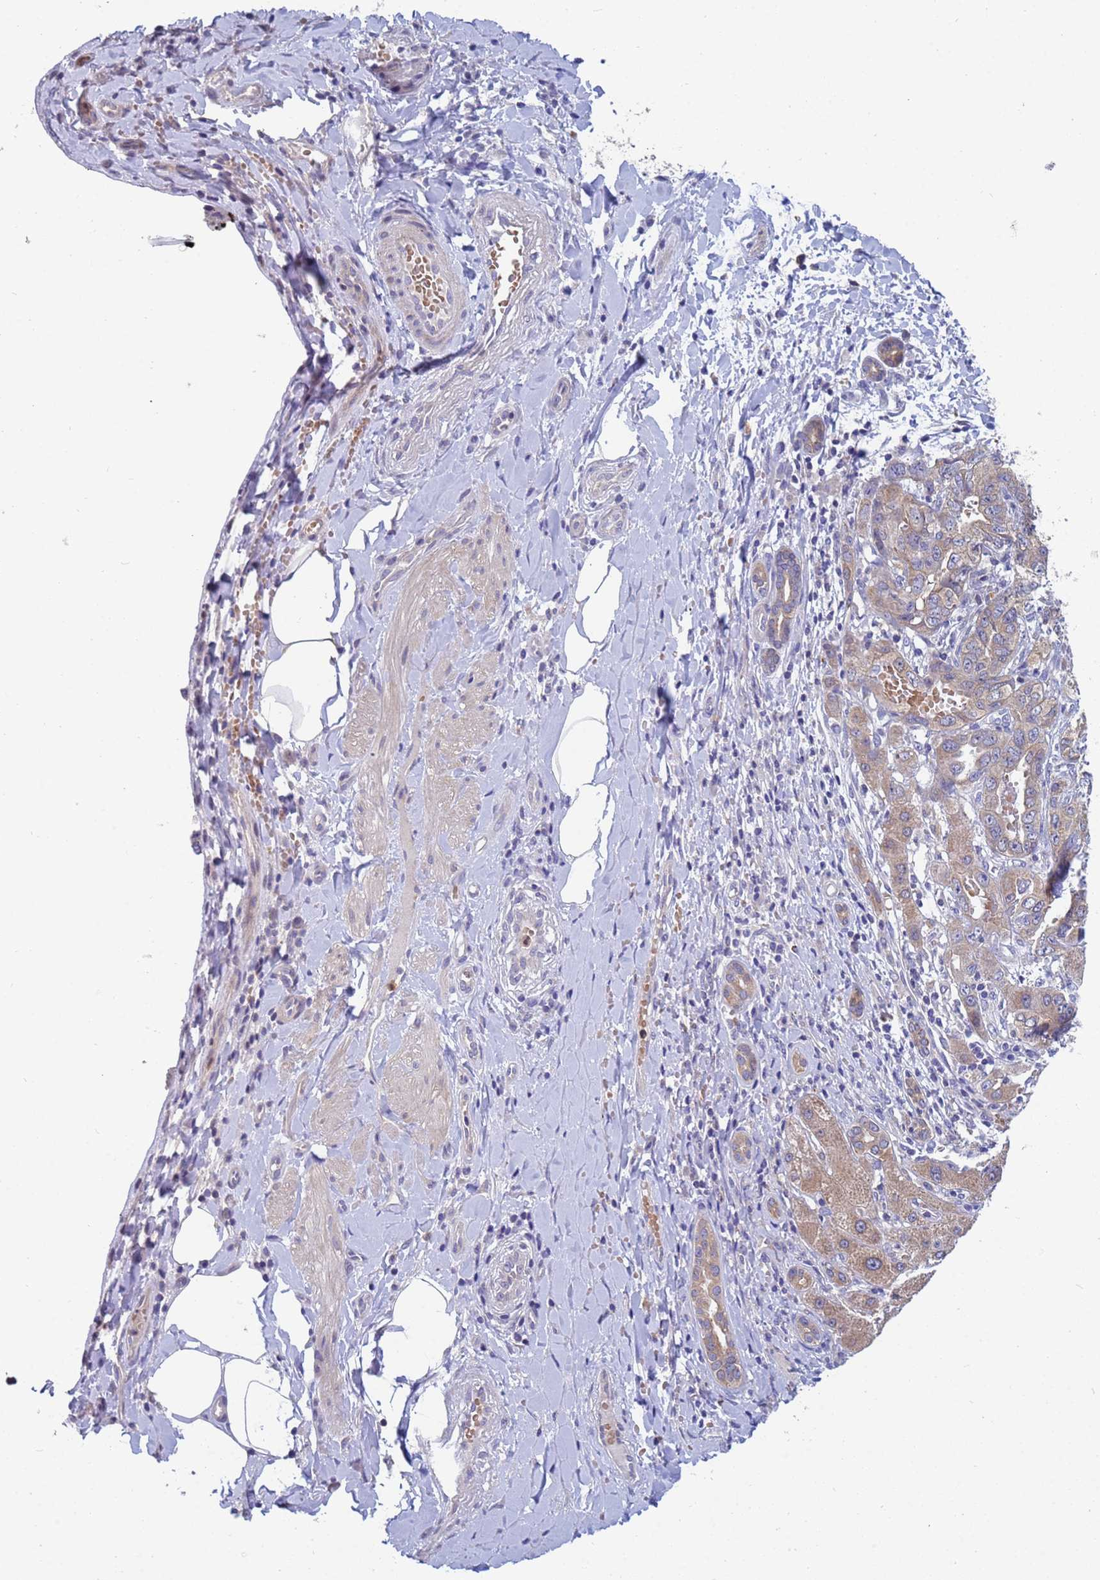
{"staining": {"intensity": "weak", "quantity": ">75%", "location": "cytoplasmic/membranous"}, "tissue": "liver cancer", "cell_type": "Tumor cells", "image_type": "cancer", "snomed": [{"axis": "morphology", "description": "Cholangiocarcinoma"}, {"axis": "topography", "description": "Liver"}], "caption": "Tumor cells show low levels of weak cytoplasmic/membranous positivity in approximately >75% of cells in human liver cancer.", "gene": "TTLL11", "patient": {"sex": "male", "age": 59}}